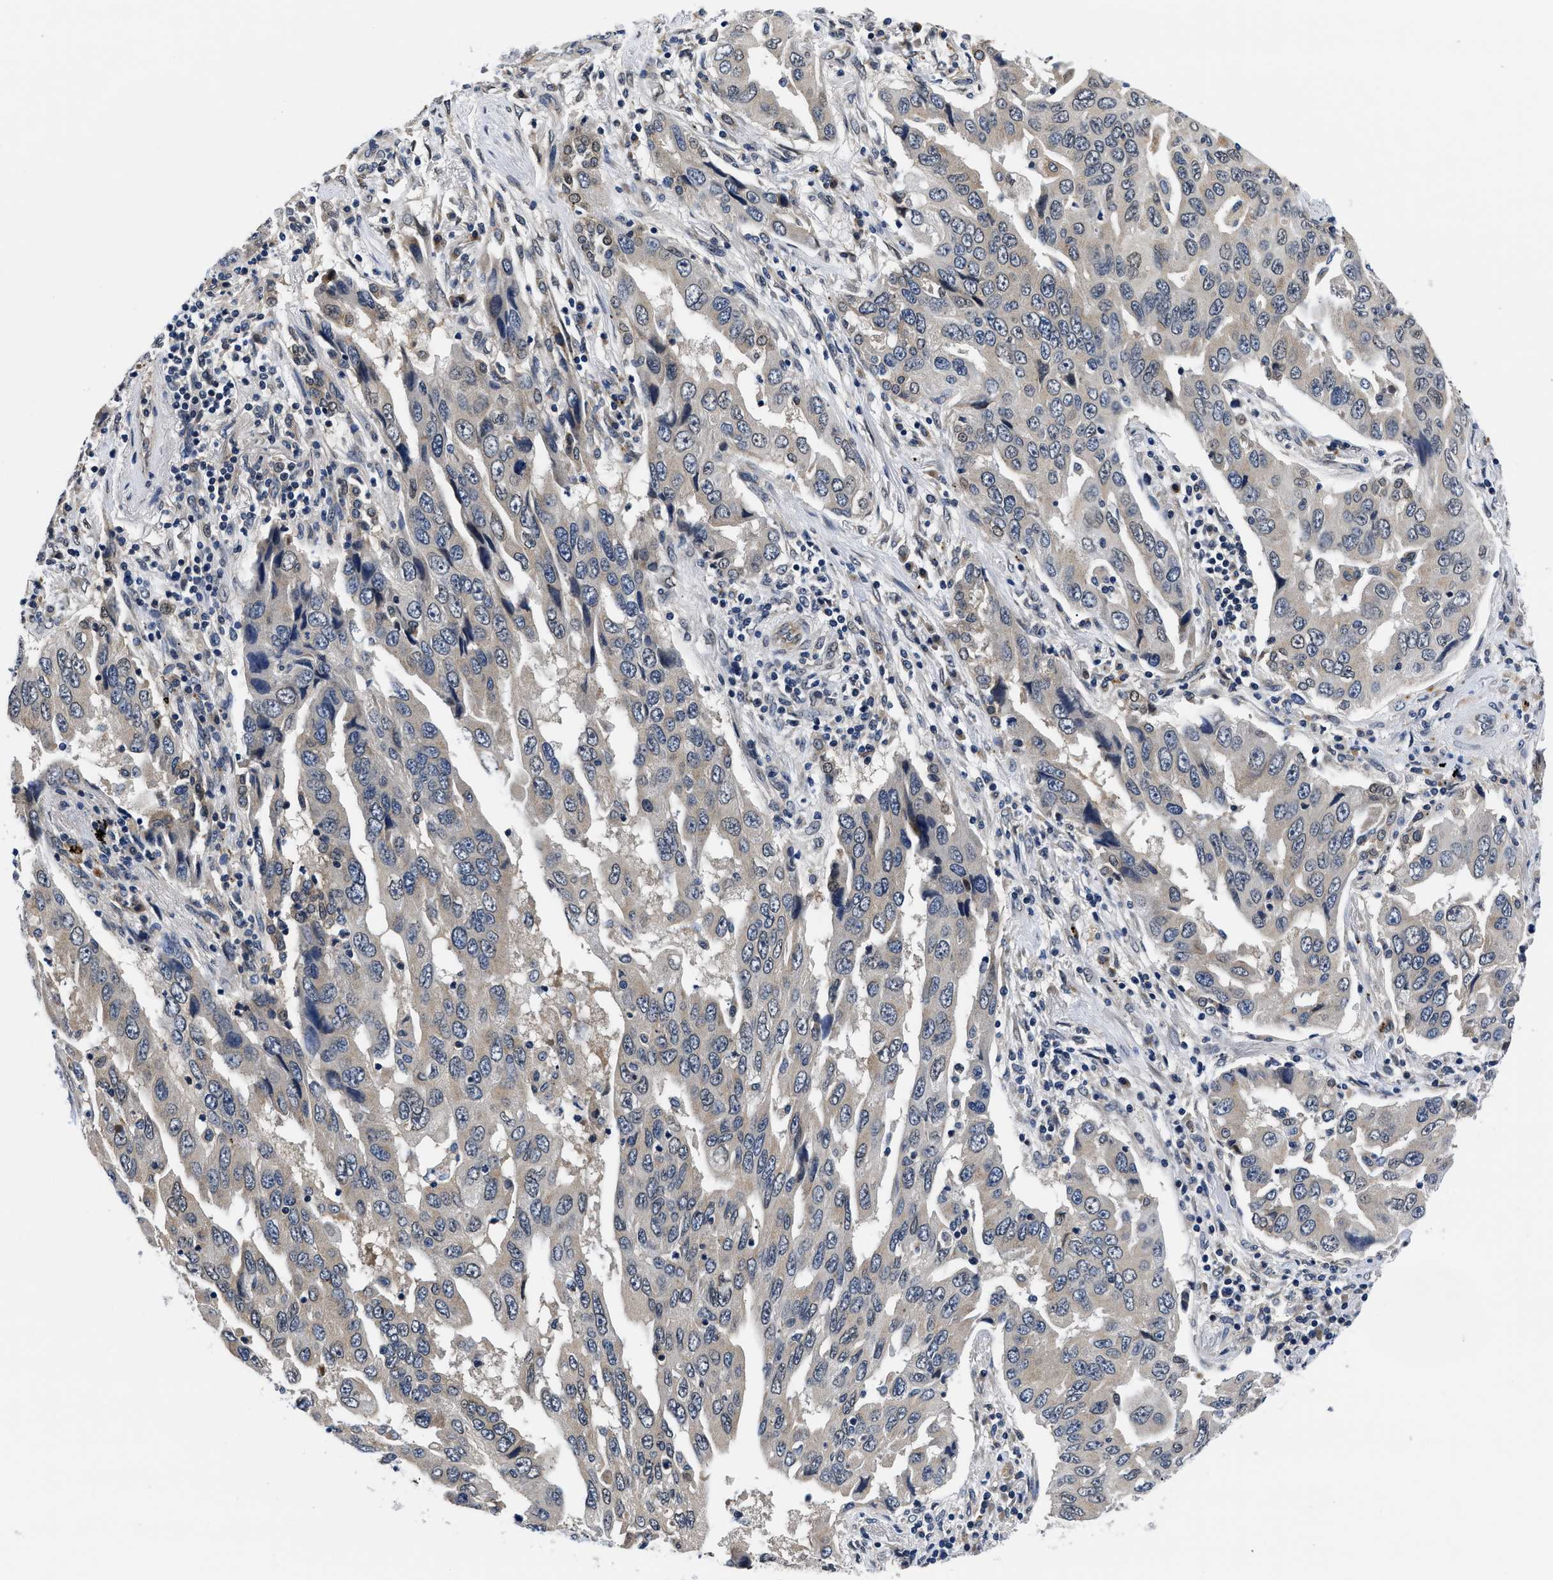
{"staining": {"intensity": "negative", "quantity": "none", "location": "none"}, "tissue": "lung cancer", "cell_type": "Tumor cells", "image_type": "cancer", "snomed": [{"axis": "morphology", "description": "Adenocarcinoma, NOS"}, {"axis": "topography", "description": "Lung"}], "caption": "This is a image of immunohistochemistry (IHC) staining of adenocarcinoma (lung), which shows no positivity in tumor cells.", "gene": "SNX10", "patient": {"sex": "female", "age": 65}}